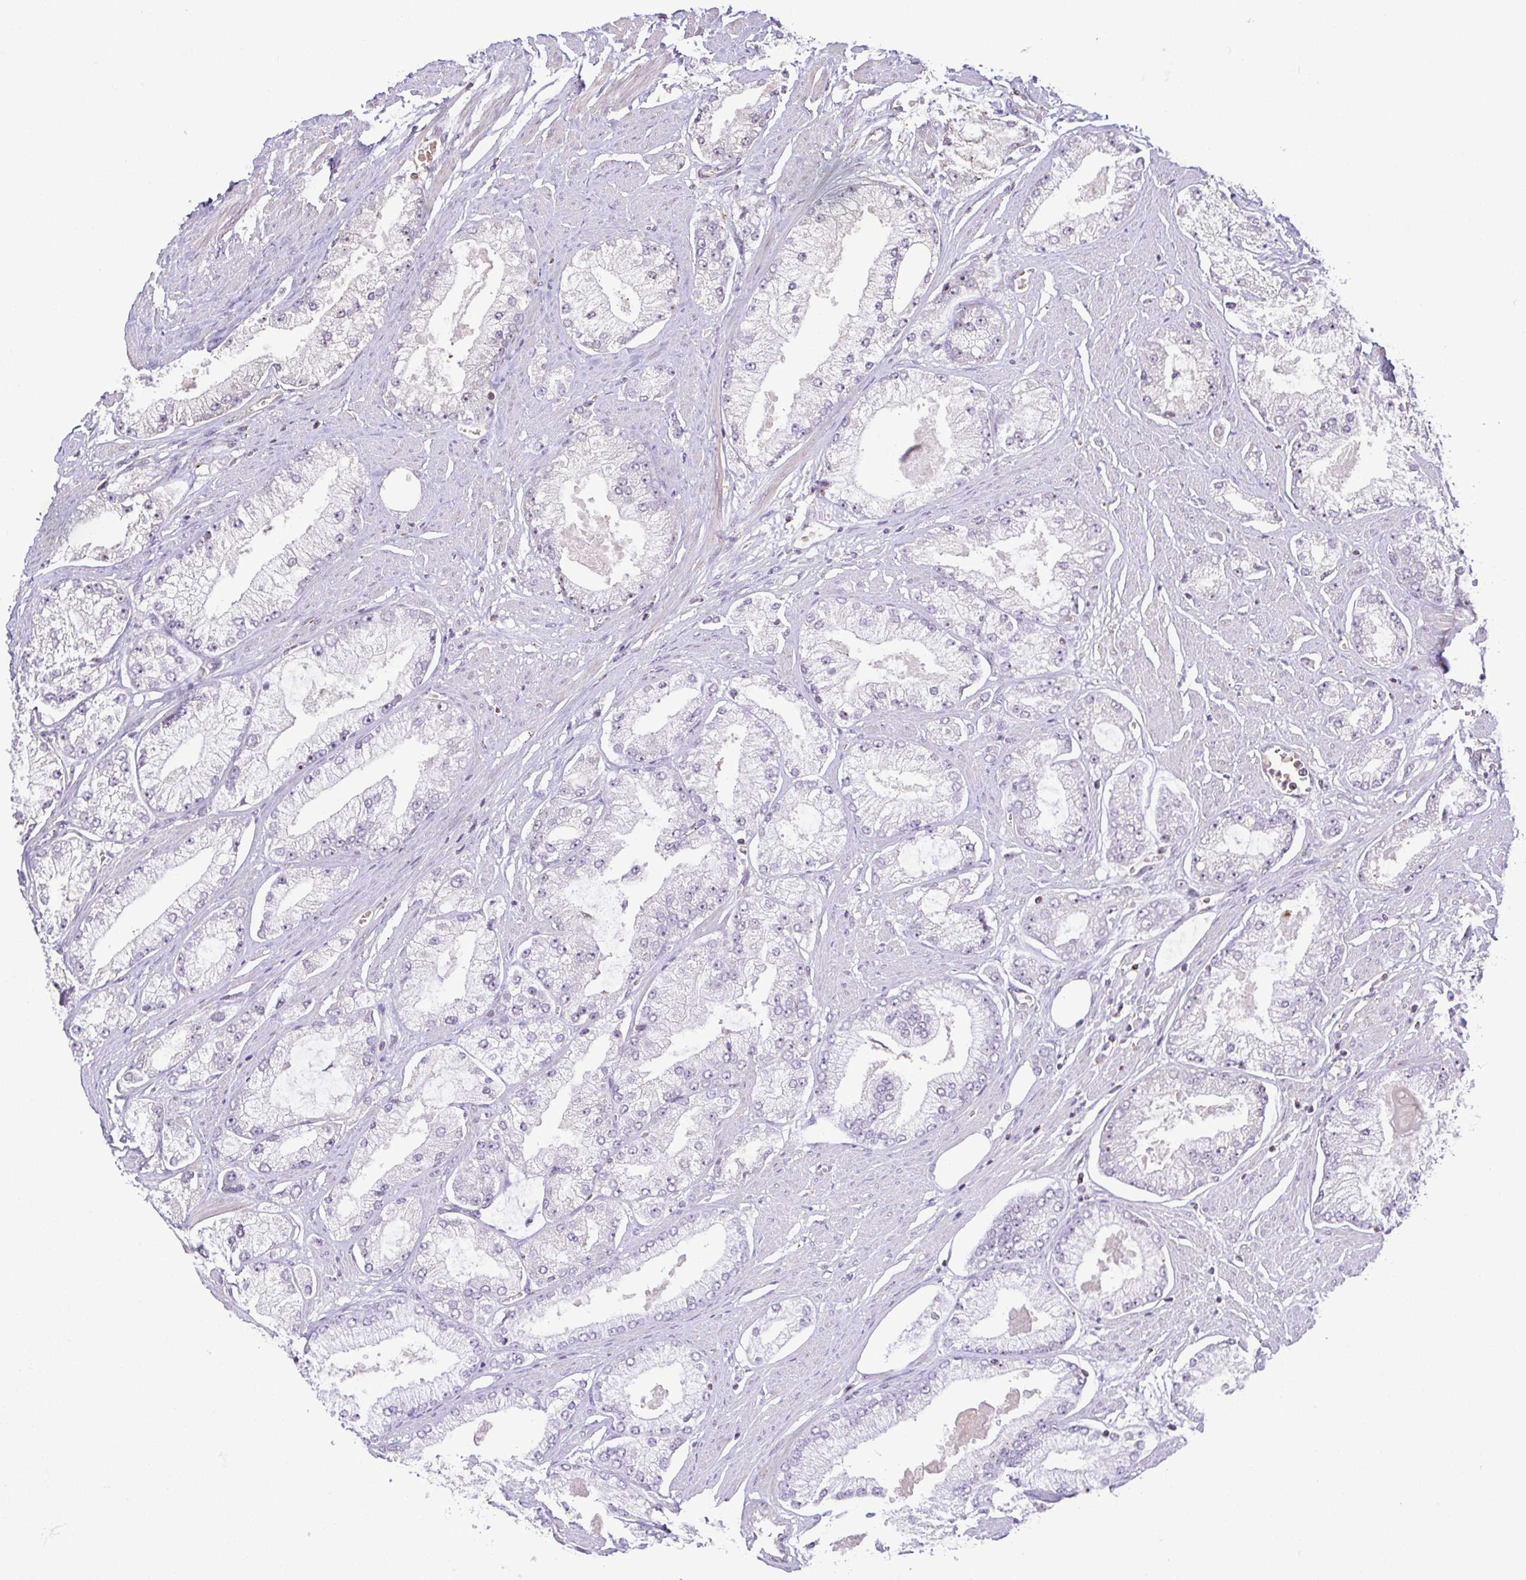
{"staining": {"intensity": "weak", "quantity": "<25%", "location": "nuclear"}, "tissue": "prostate cancer", "cell_type": "Tumor cells", "image_type": "cancer", "snomed": [{"axis": "morphology", "description": "Adenocarcinoma, High grade"}, {"axis": "topography", "description": "Prostate"}], "caption": "DAB immunohistochemical staining of prostate high-grade adenocarcinoma demonstrates no significant staining in tumor cells. The staining was performed using DAB (3,3'-diaminobenzidine) to visualize the protein expression in brown, while the nuclei were stained in blue with hematoxylin (Magnification: 20x).", "gene": "RSL24D1", "patient": {"sex": "male", "age": 68}}